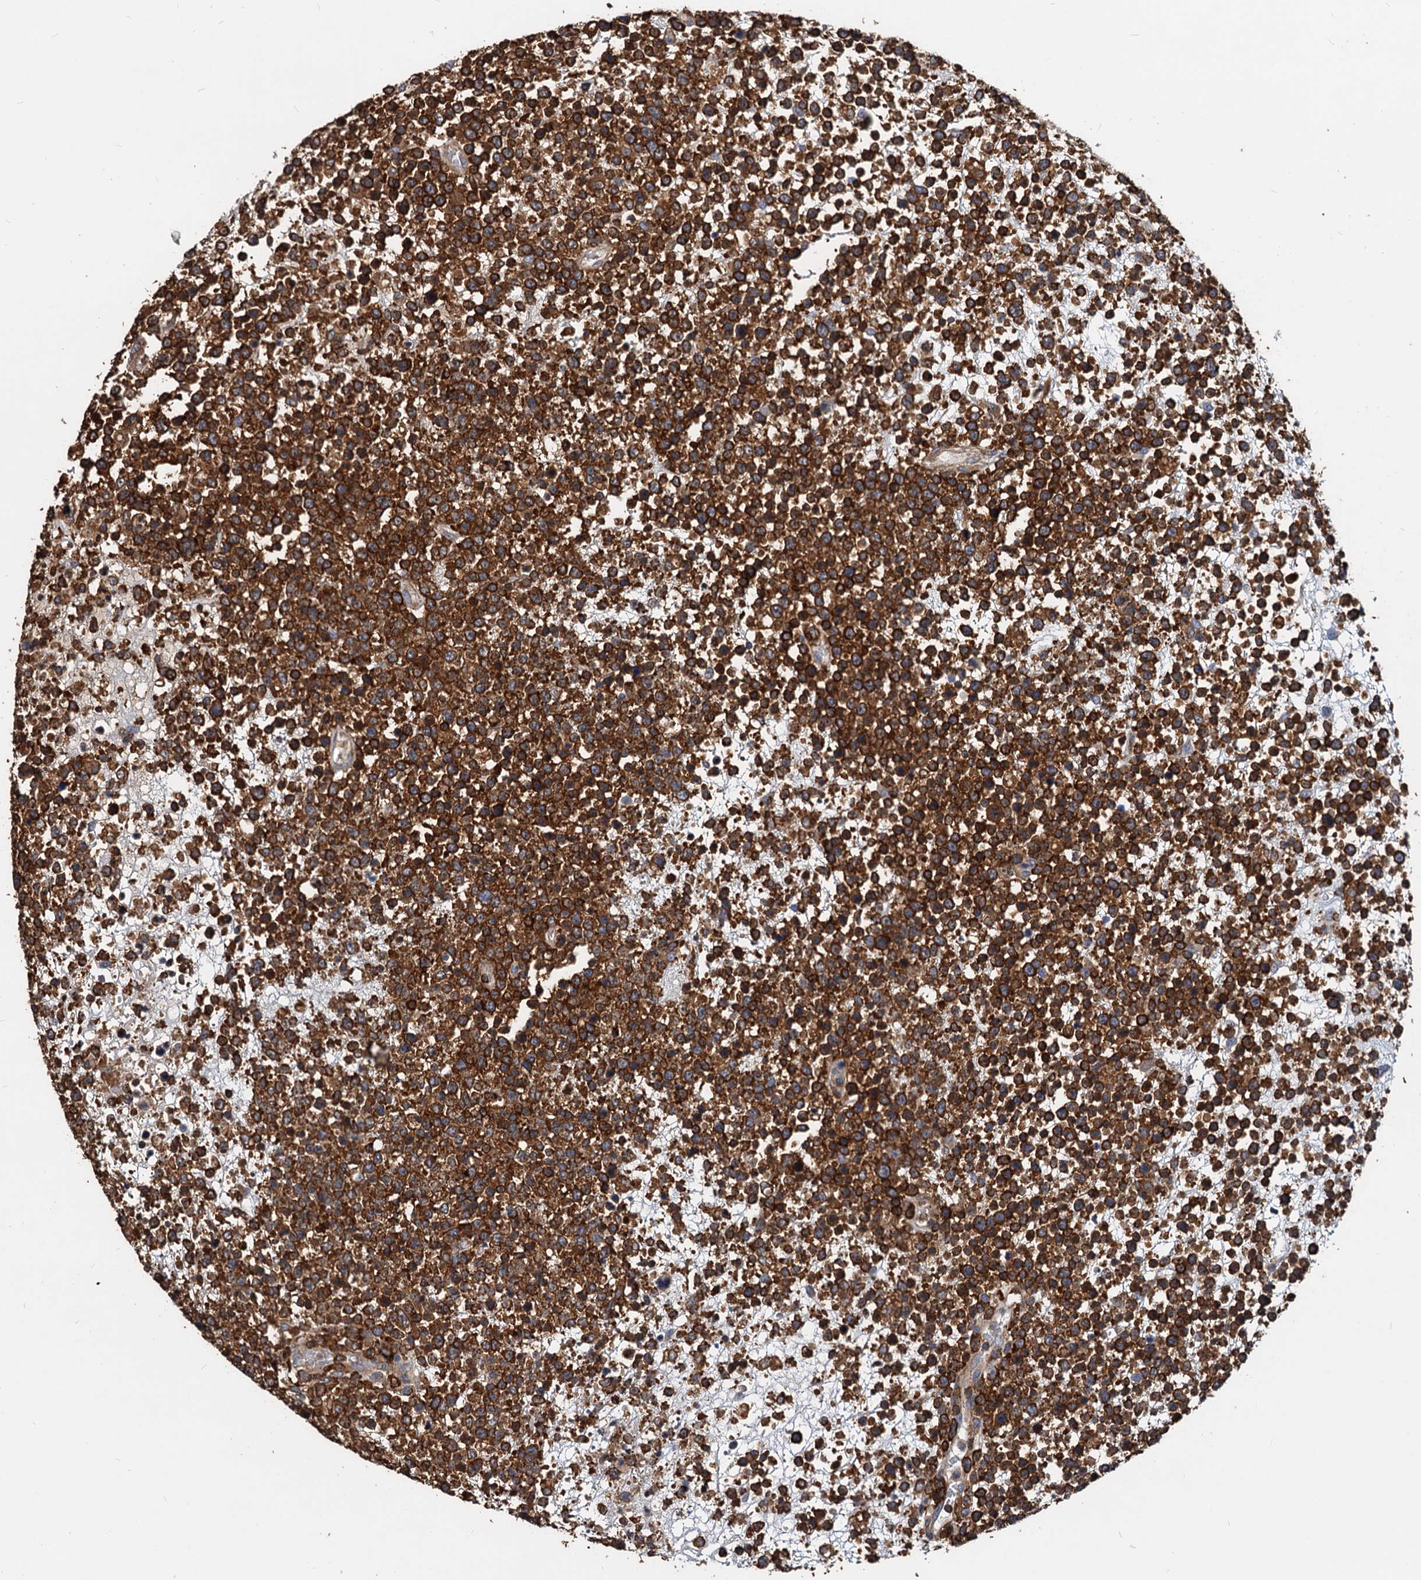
{"staining": {"intensity": "strong", "quantity": ">75%", "location": "cytoplasmic/membranous"}, "tissue": "lymphoma", "cell_type": "Tumor cells", "image_type": "cancer", "snomed": [{"axis": "morphology", "description": "Malignant lymphoma, non-Hodgkin's type, High grade"}, {"axis": "topography", "description": "Colon"}], "caption": "Immunohistochemical staining of malignant lymphoma, non-Hodgkin's type (high-grade) reveals strong cytoplasmic/membranous protein staining in approximately >75% of tumor cells. (DAB = brown stain, brightfield microscopy at high magnification).", "gene": "LCP2", "patient": {"sex": "female", "age": 53}}